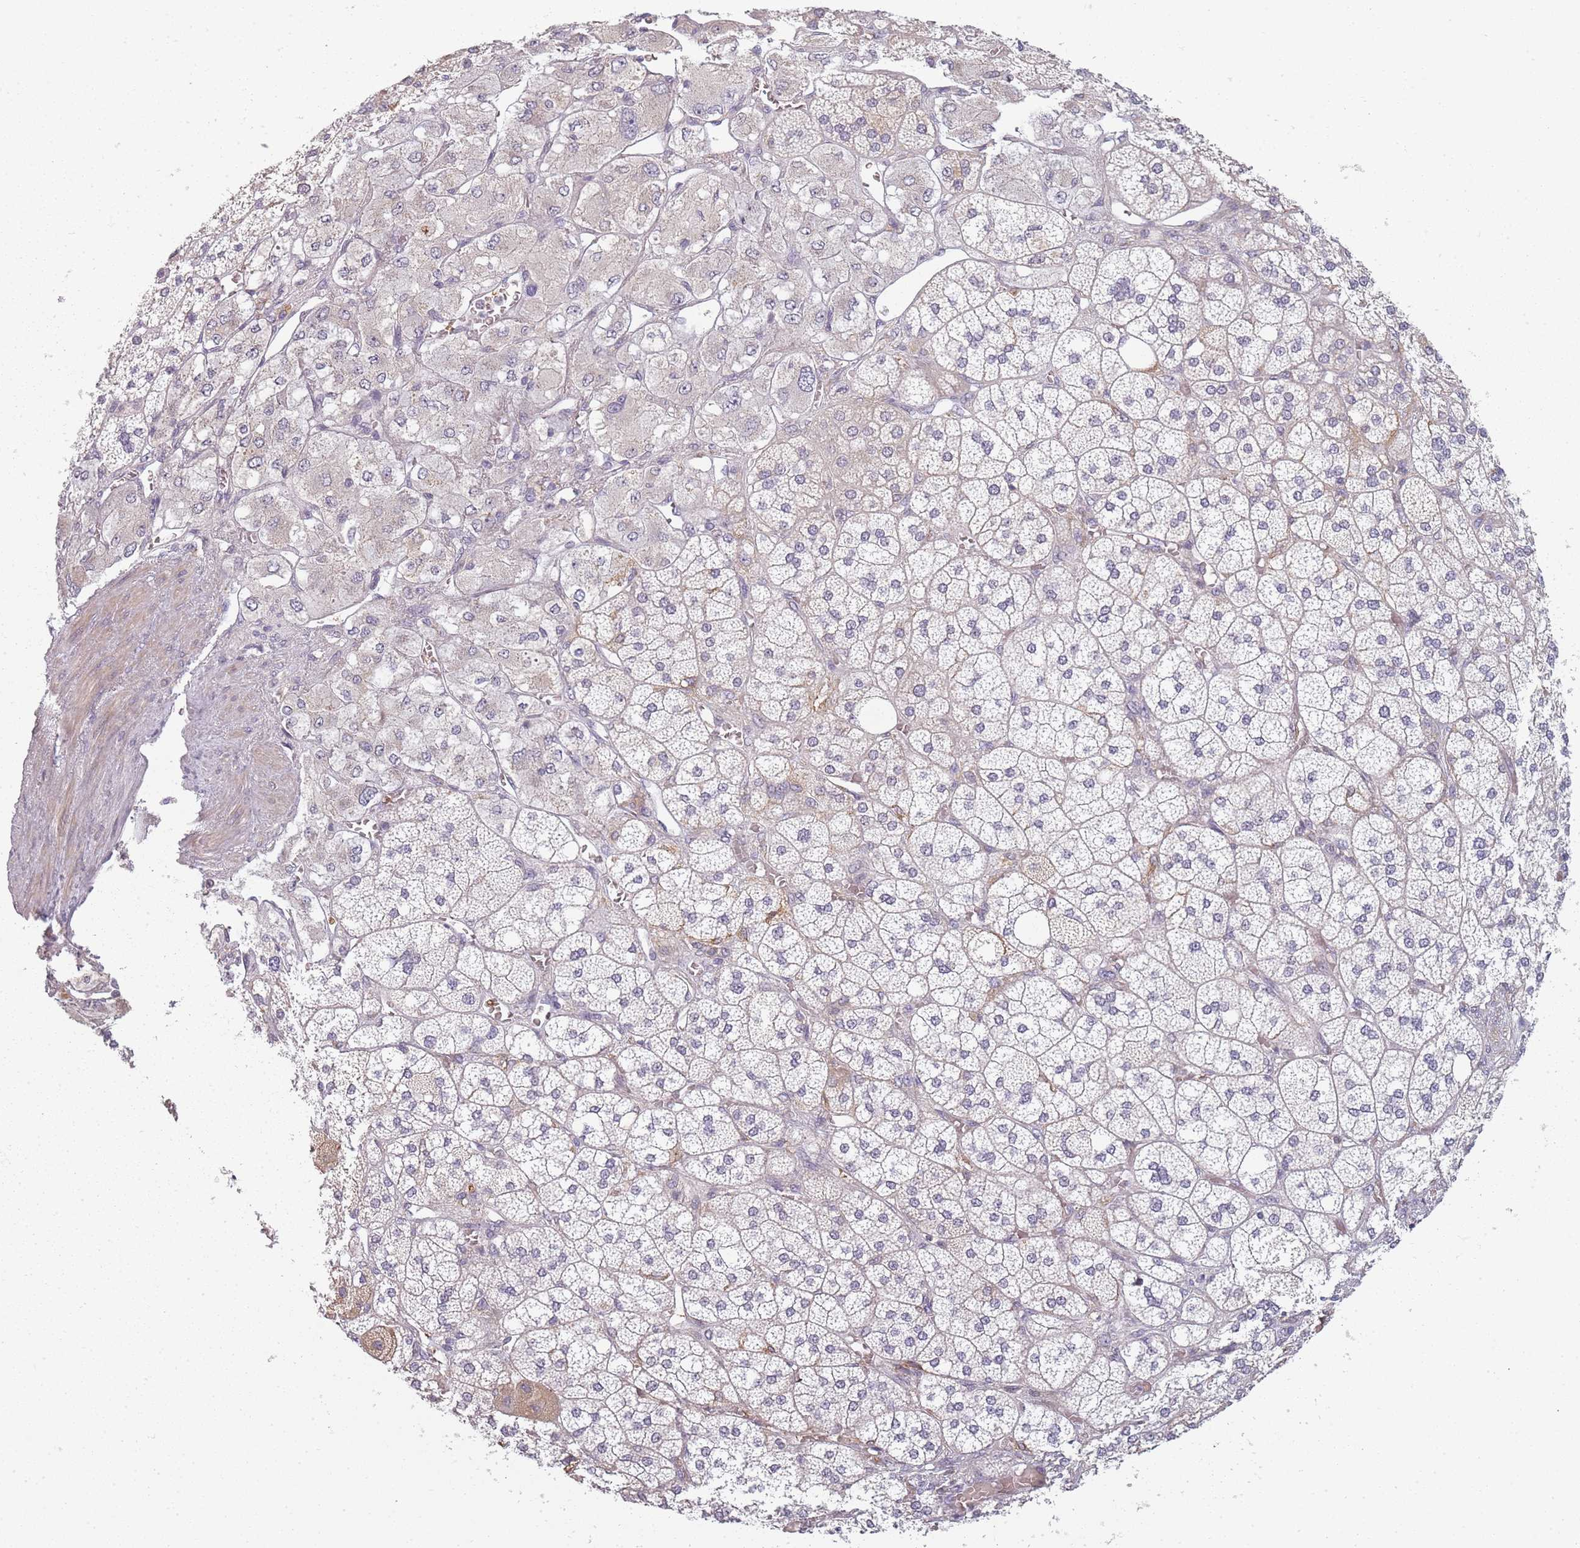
{"staining": {"intensity": "negative", "quantity": "none", "location": "none"}, "tissue": "adrenal gland", "cell_type": "Glandular cells", "image_type": "normal", "snomed": [{"axis": "morphology", "description": "Normal tissue, NOS"}, {"axis": "topography", "description": "Adrenal gland"}], "caption": "Glandular cells show no significant positivity in benign adrenal gland. (DAB IHC visualized using brightfield microscopy, high magnification).", "gene": "CC2D2B", "patient": {"sex": "male", "age": 61}}